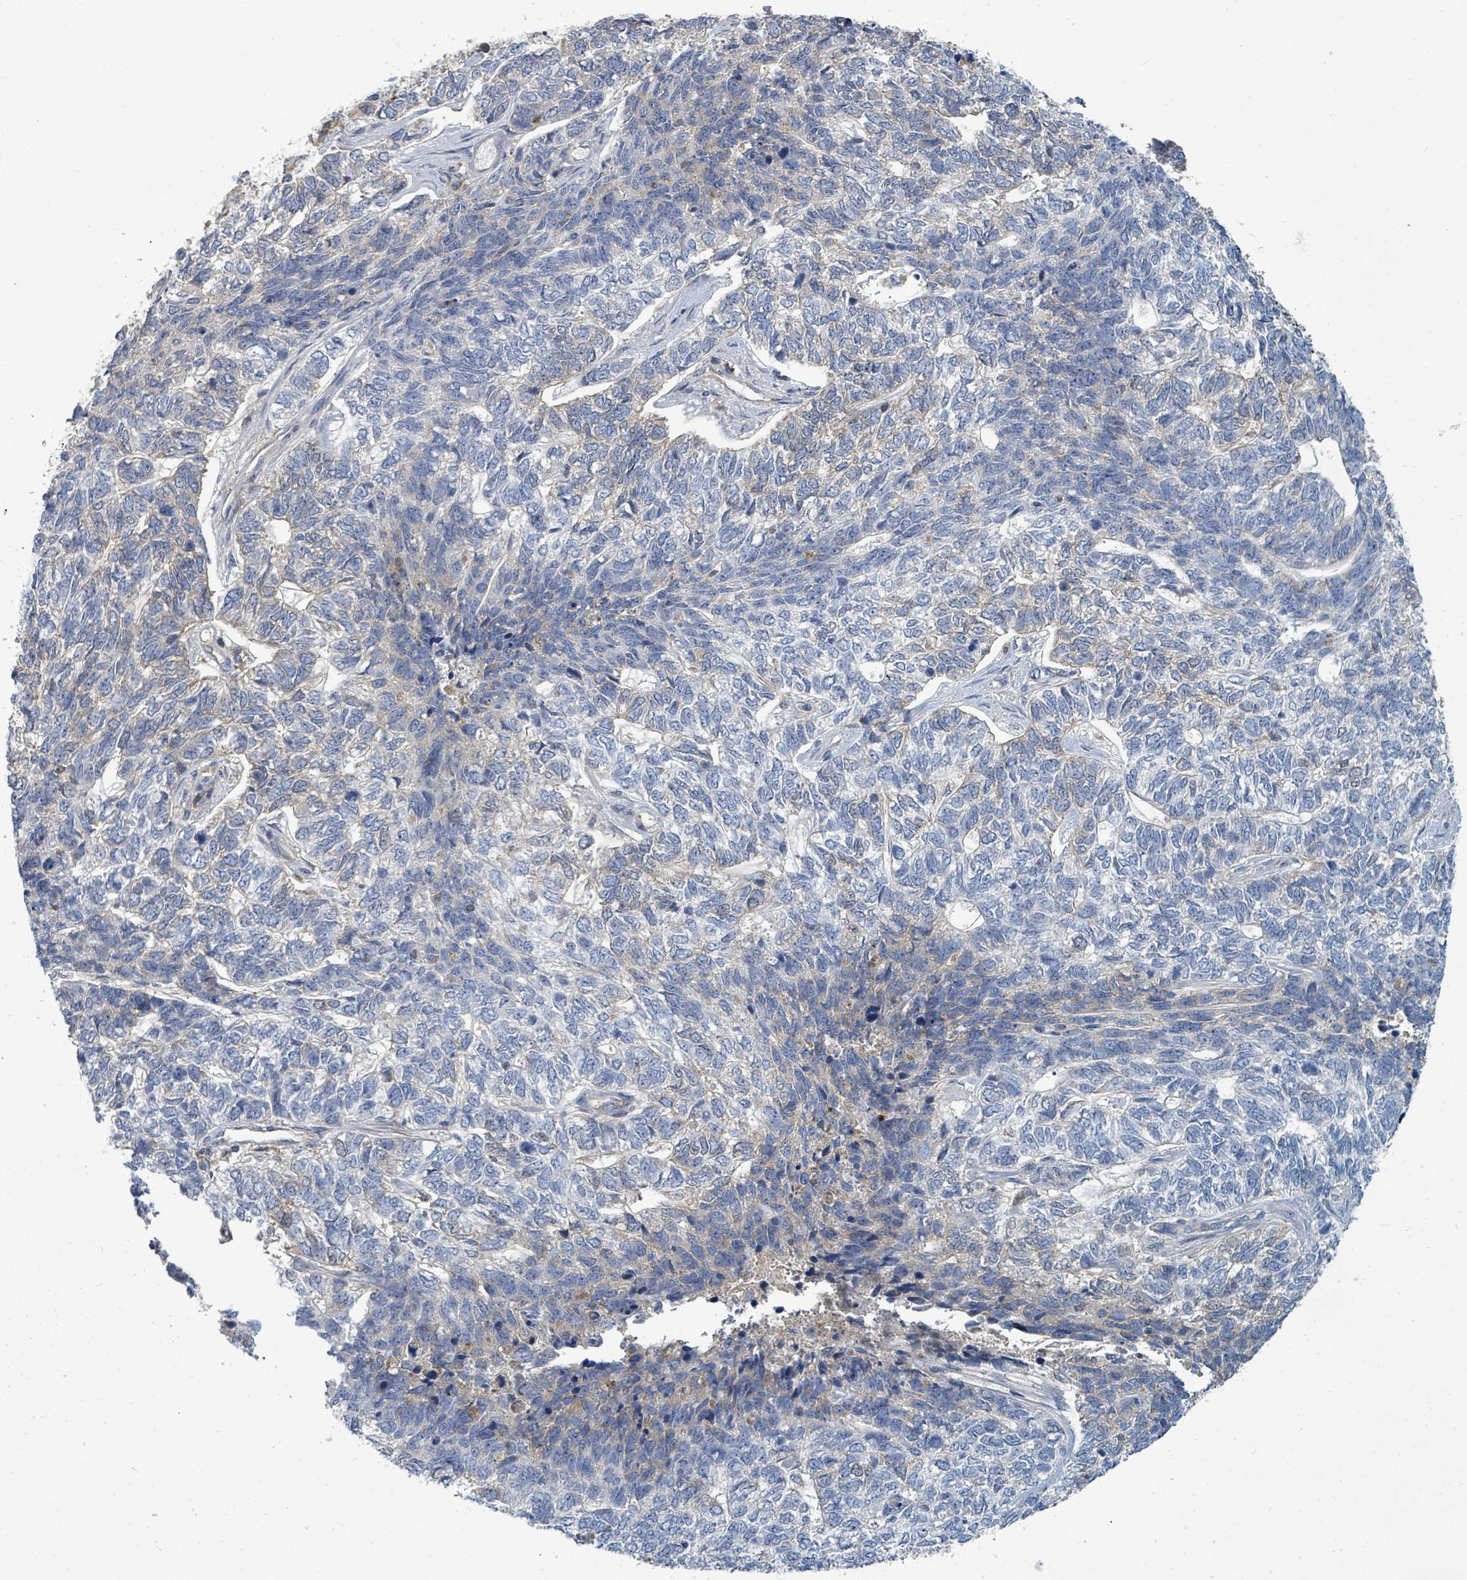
{"staining": {"intensity": "negative", "quantity": "none", "location": "none"}, "tissue": "skin cancer", "cell_type": "Tumor cells", "image_type": "cancer", "snomed": [{"axis": "morphology", "description": "Basal cell carcinoma"}, {"axis": "topography", "description": "Skin"}], "caption": "High power microscopy histopathology image of an IHC photomicrograph of basal cell carcinoma (skin), revealing no significant positivity in tumor cells. Nuclei are stained in blue.", "gene": "SLC25A23", "patient": {"sex": "female", "age": 65}}